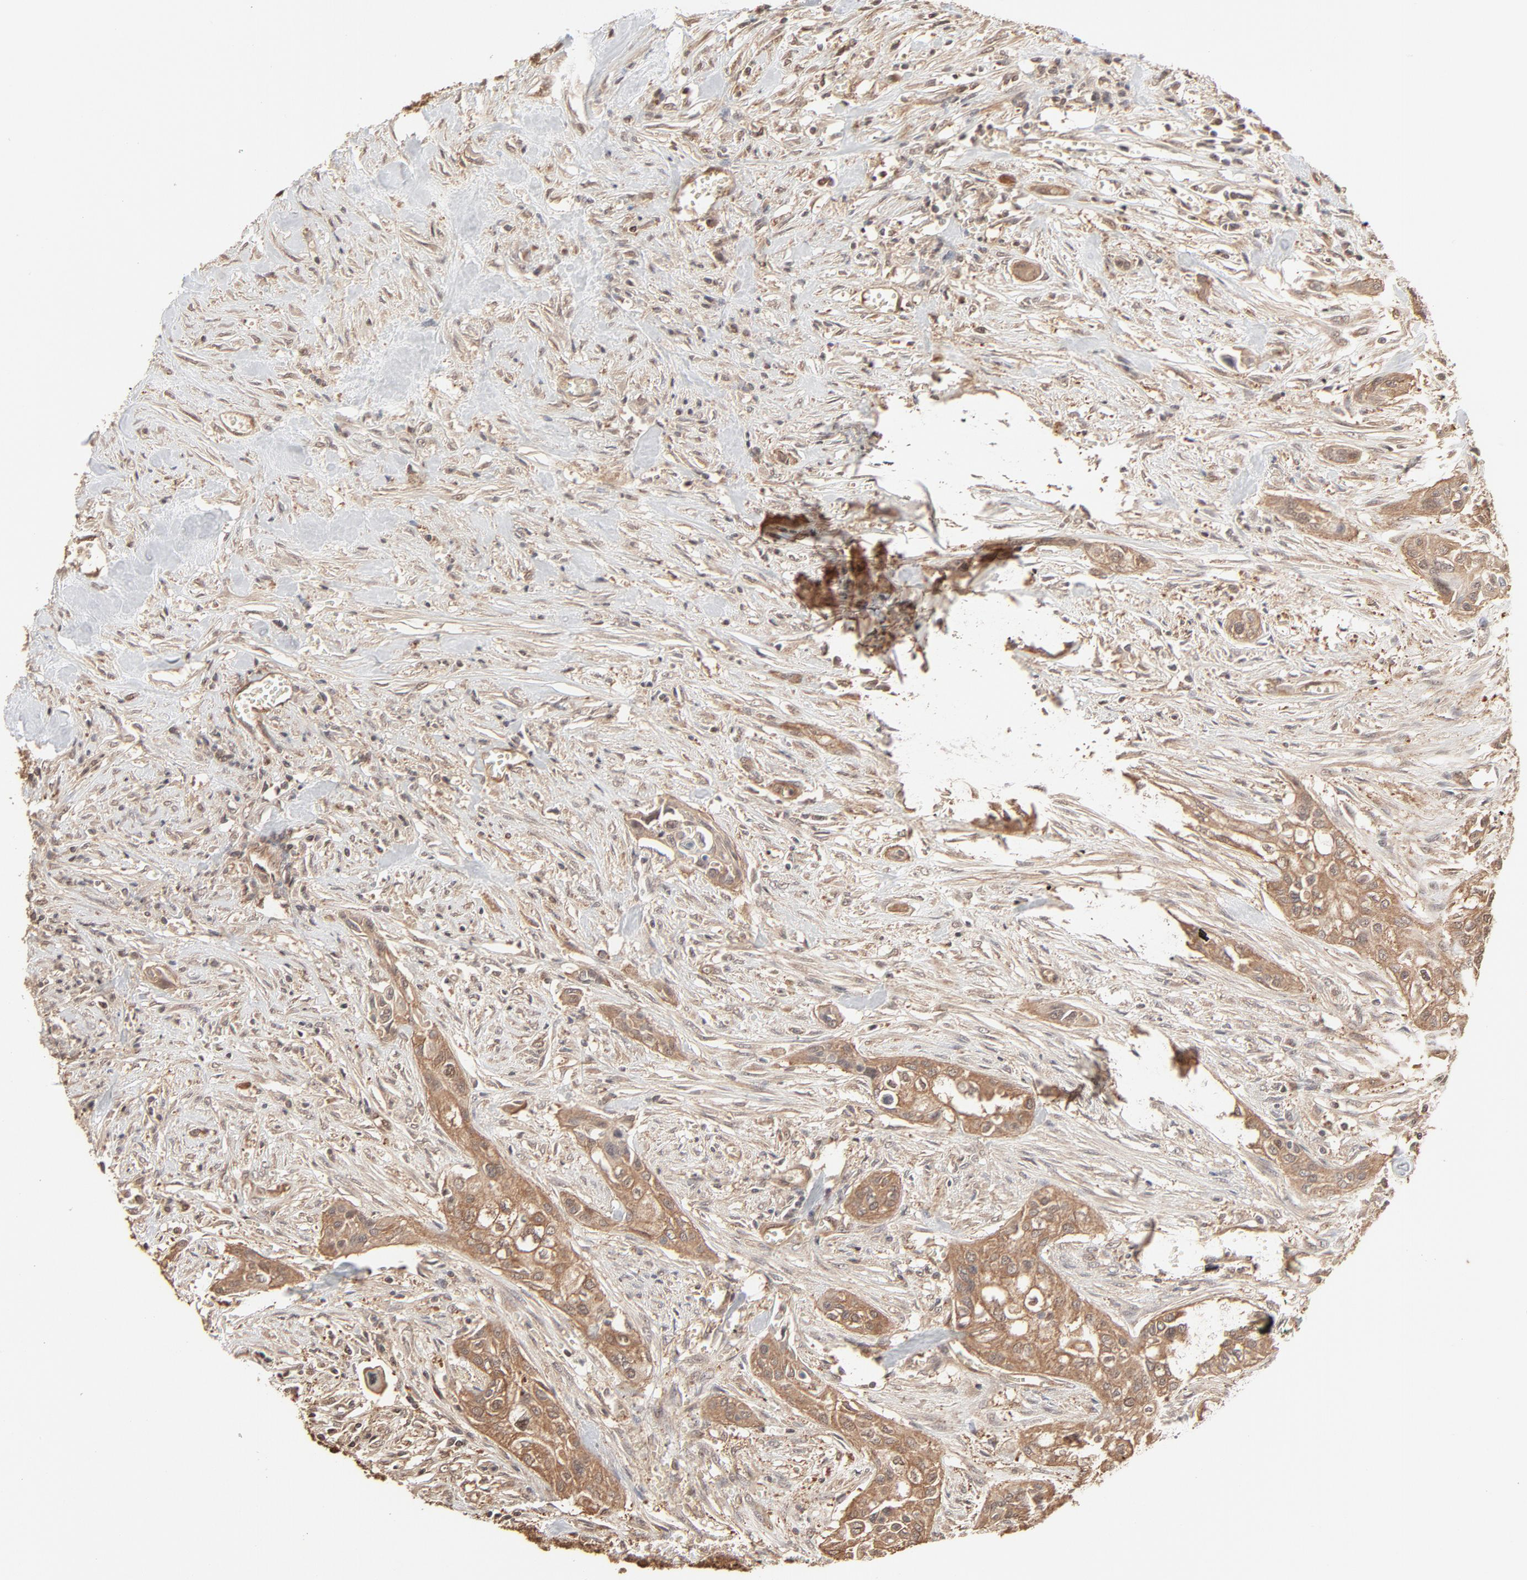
{"staining": {"intensity": "moderate", "quantity": ">75%", "location": "cytoplasmic/membranous"}, "tissue": "urothelial cancer", "cell_type": "Tumor cells", "image_type": "cancer", "snomed": [{"axis": "morphology", "description": "Urothelial carcinoma, High grade"}, {"axis": "topography", "description": "Urinary bladder"}], "caption": "IHC micrograph of human urothelial carcinoma (high-grade) stained for a protein (brown), which shows medium levels of moderate cytoplasmic/membranous staining in approximately >75% of tumor cells.", "gene": "PPP2CA", "patient": {"sex": "male", "age": 74}}